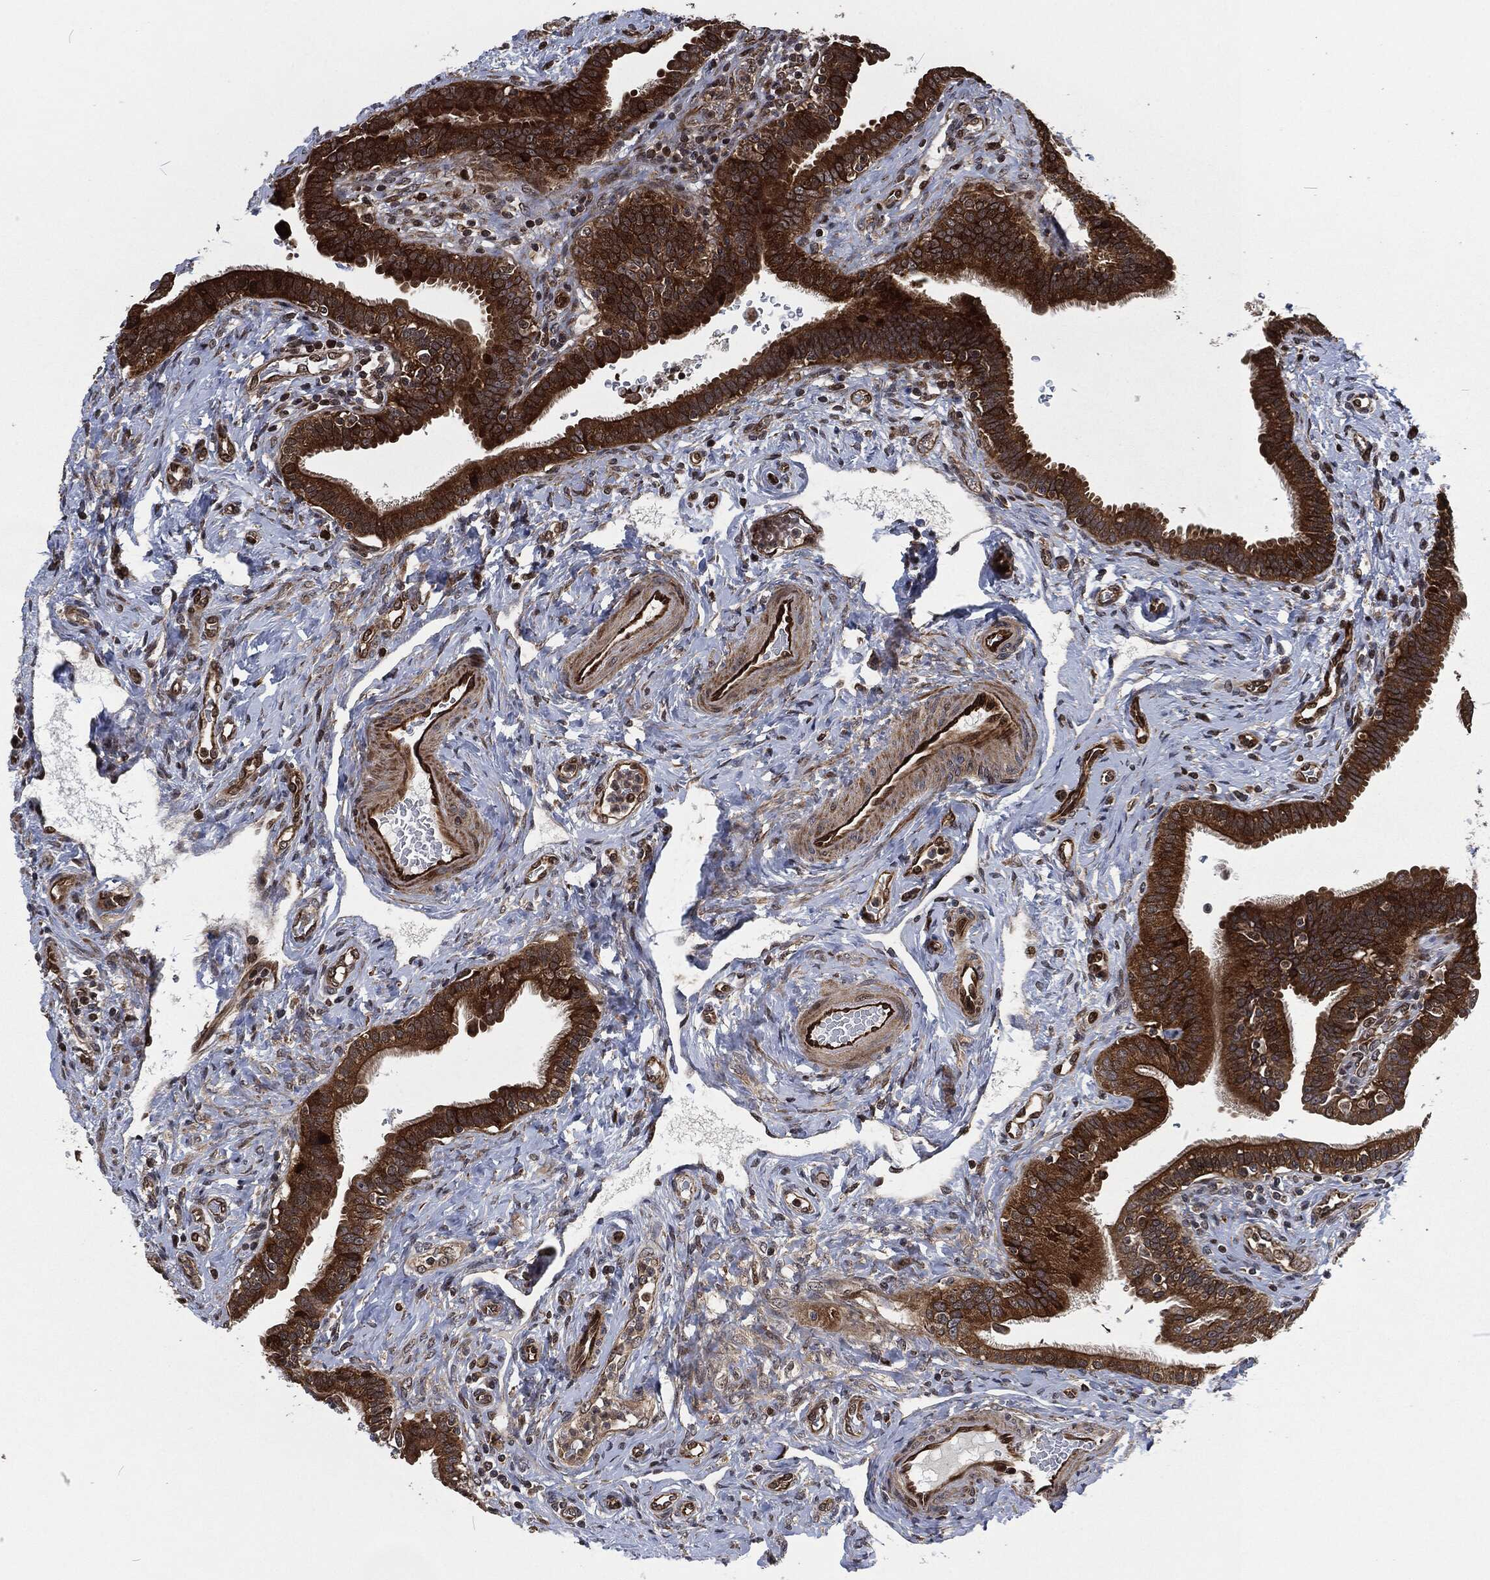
{"staining": {"intensity": "strong", "quantity": "25%-75%", "location": "cytoplasmic/membranous"}, "tissue": "fallopian tube", "cell_type": "Glandular cells", "image_type": "normal", "snomed": [{"axis": "morphology", "description": "Normal tissue, NOS"}, {"axis": "topography", "description": "Fallopian tube"}], "caption": "Immunohistochemical staining of unremarkable fallopian tube demonstrates 25%-75% levels of strong cytoplasmic/membranous protein positivity in approximately 25%-75% of glandular cells. (DAB IHC, brown staining for protein, blue staining for nuclei).", "gene": "CMPK2", "patient": {"sex": "female", "age": 41}}